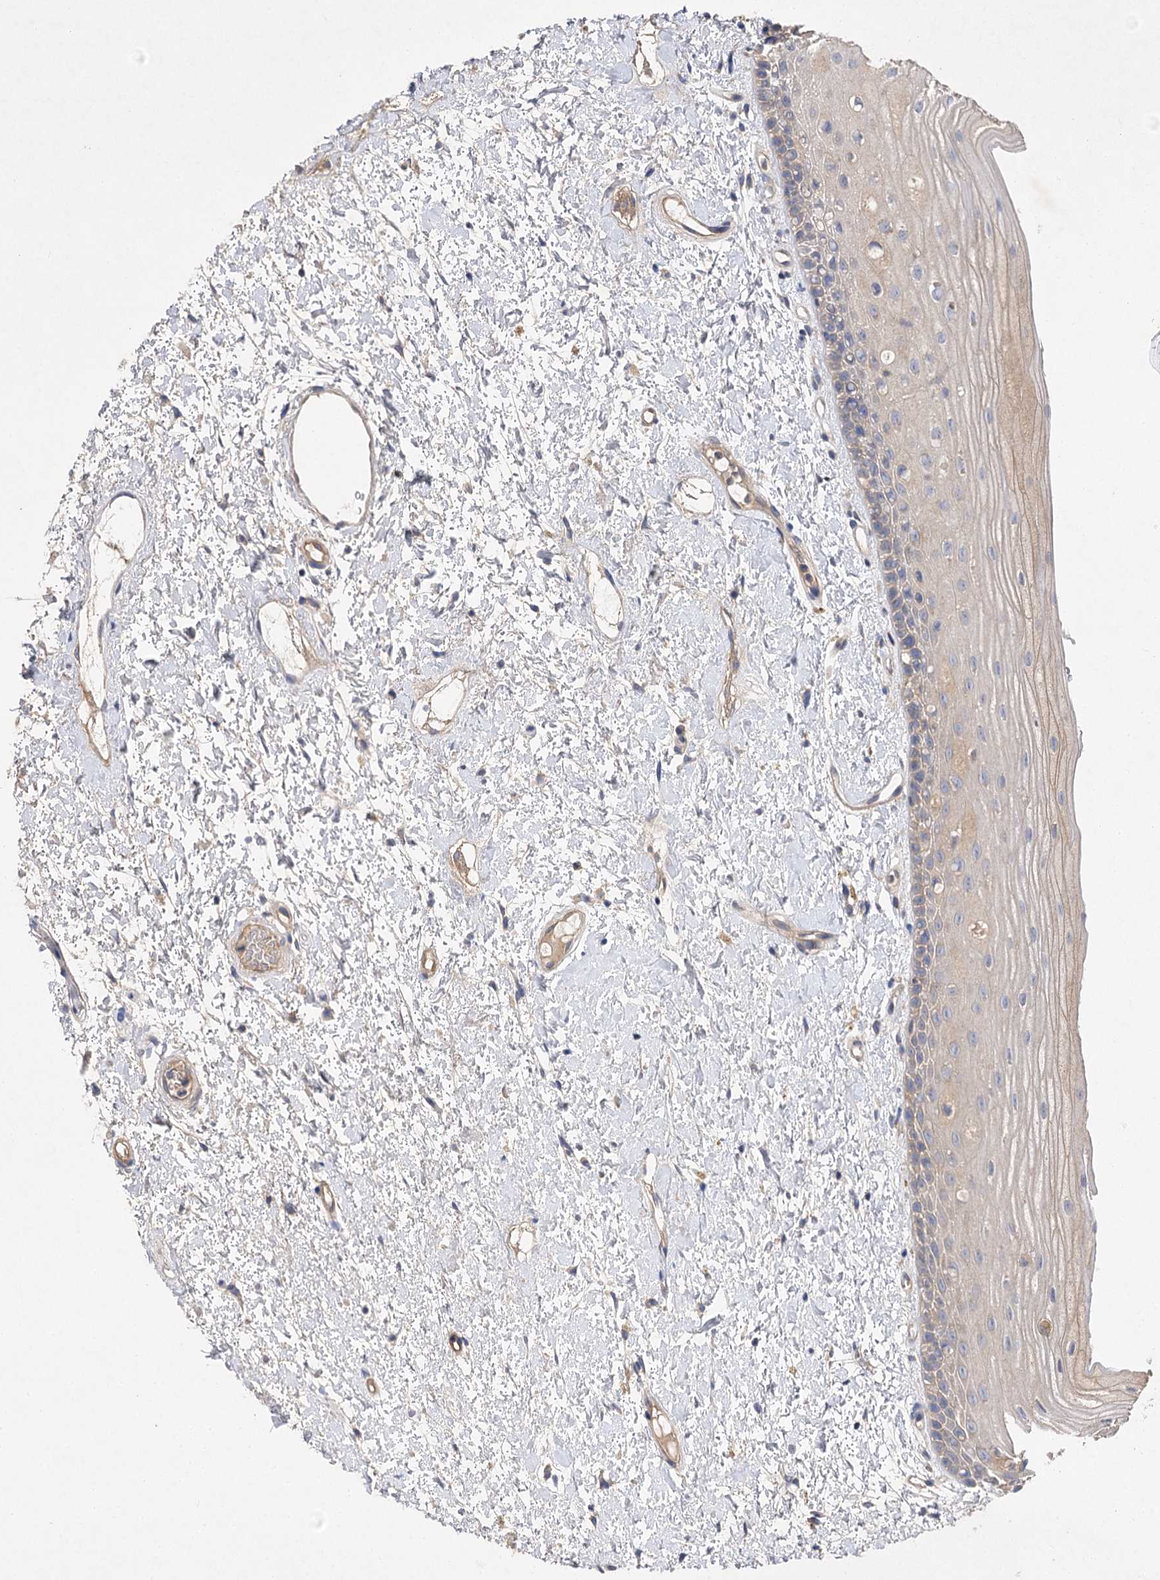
{"staining": {"intensity": "negative", "quantity": "none", "location": "none"}, "tissue": "oral mucosa", "cell_type": "Squamous epithelial cells", "image_type": "normal", "snomed": [{"axis": "morphology", "description": "Normal tissue, NOS"}, {"axis": "topography", "description": "Oral tissue"}], "caption": "Immunohistochemistry micrograph of normal oral mucosa stained for a protein (brown), which displays no positivity in squamous epithelial cells.", "gene": "BCR", "patient": {"sex": "female", "age": 76}}